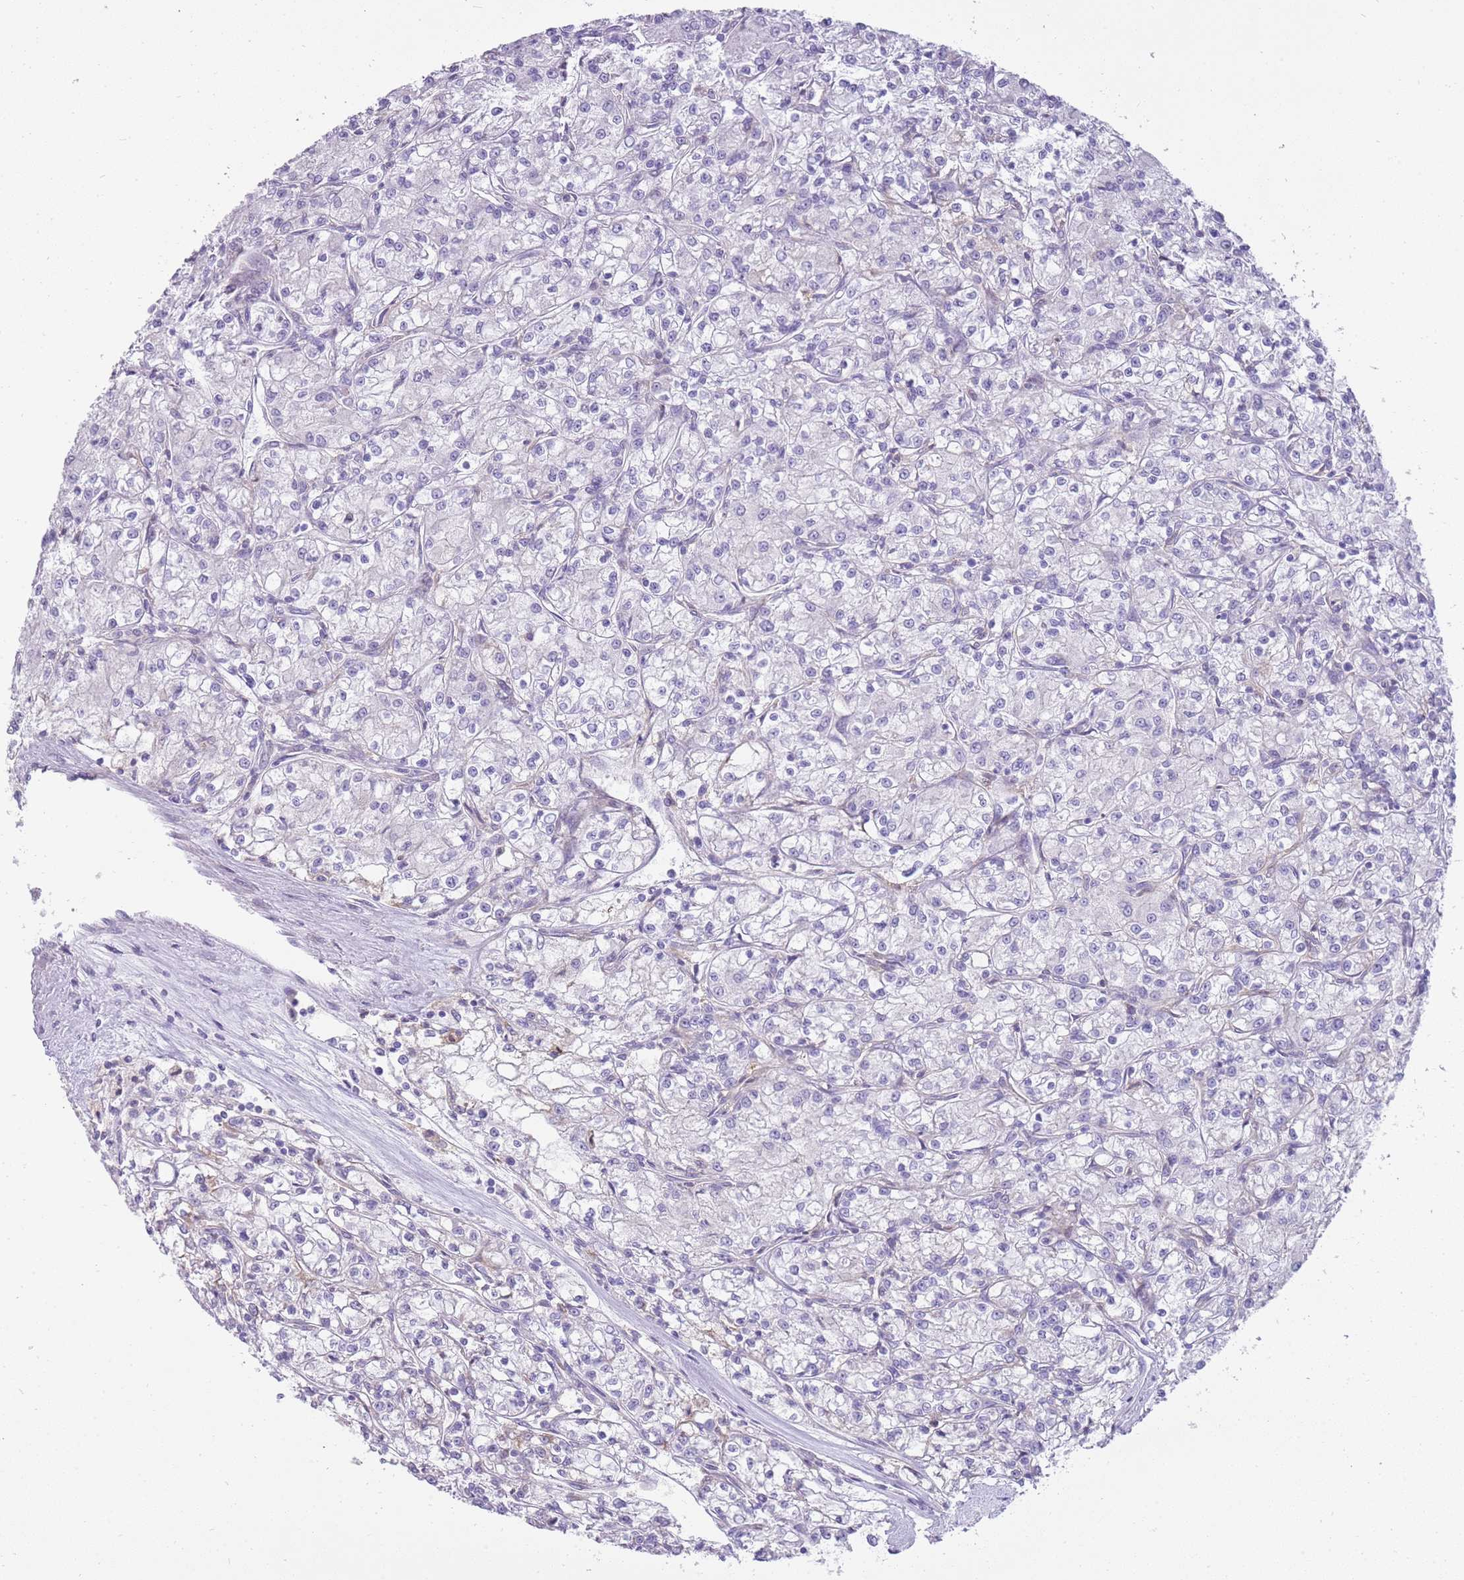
{"staining": {"intensity": "negative", "quantity": "none", "location": "none"}, "tissue": "renal cancer", "cell_type": "Tumor cells", "image_type": "cancer", "snomed": [{"axis": "morphology", "description": "Adenocarcinoma, NOS"}, {"axis": "topography", "description": "Kidney"}], "caption": "This is an immunohistochemistry (IHC) photomicrograph of renal cancer (adenocarcinoma). There is no expression in tumor cells.", "gene": "DIPK1C", "patient": {"sex": "female", "age": 59}}